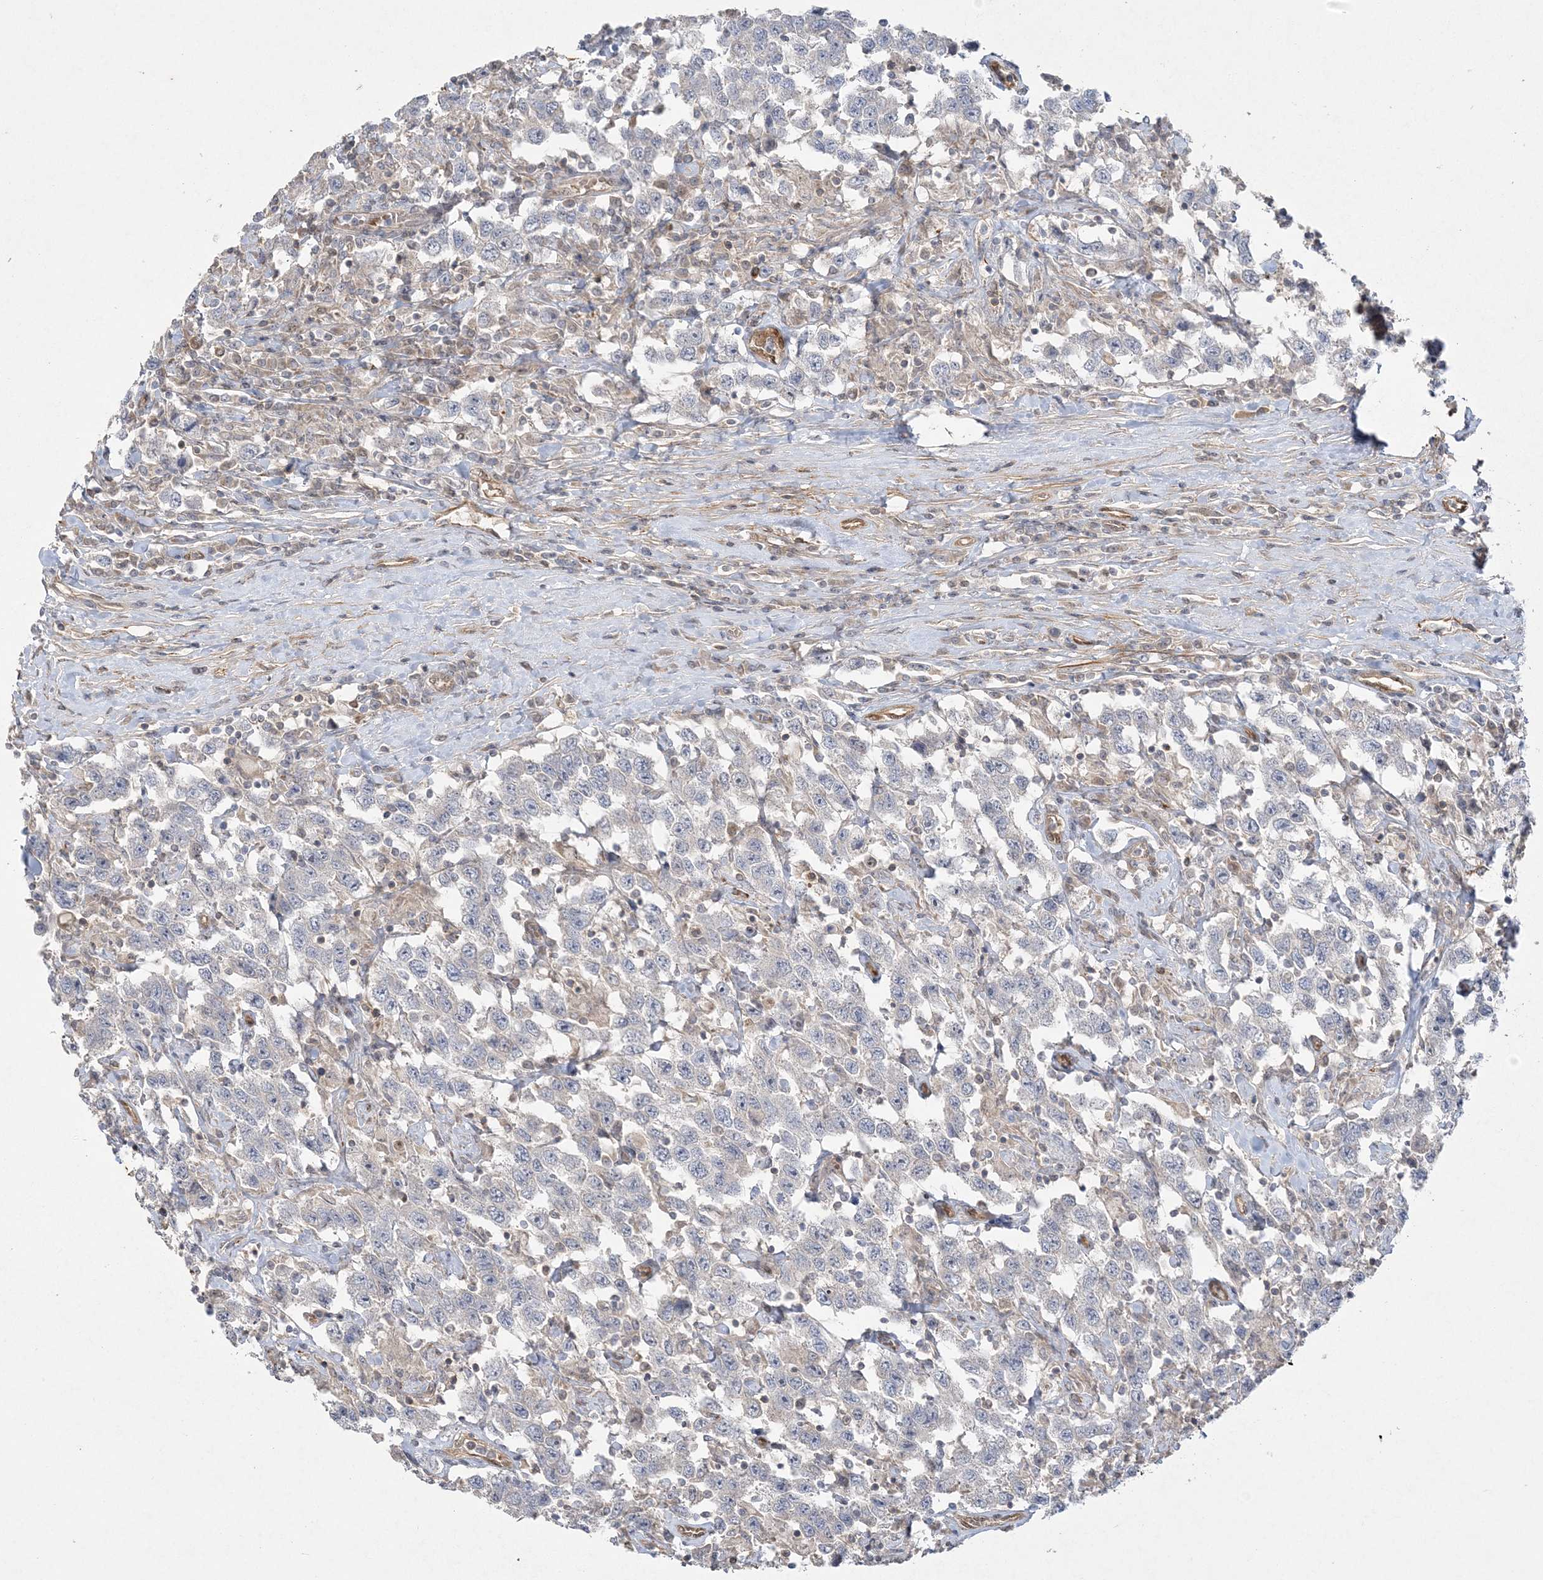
{"staining": {"intensity": "negative", "quantity": "none", "location": "none"}, "tissue": "testis cancer", "cell_type": "Tumor cells", "image_type": "cancer", "snomed": [{"axis": "morphology", "description": "Seminoma, NOS"}, {"axis": "topography", "description": "Testis"}], "caption": "Testis cancer was stained to show a protein in brown. There is no significant positivity in tumor cells.", "gene": "INPP1", "patient": {"sex": "male", "age": 41}}